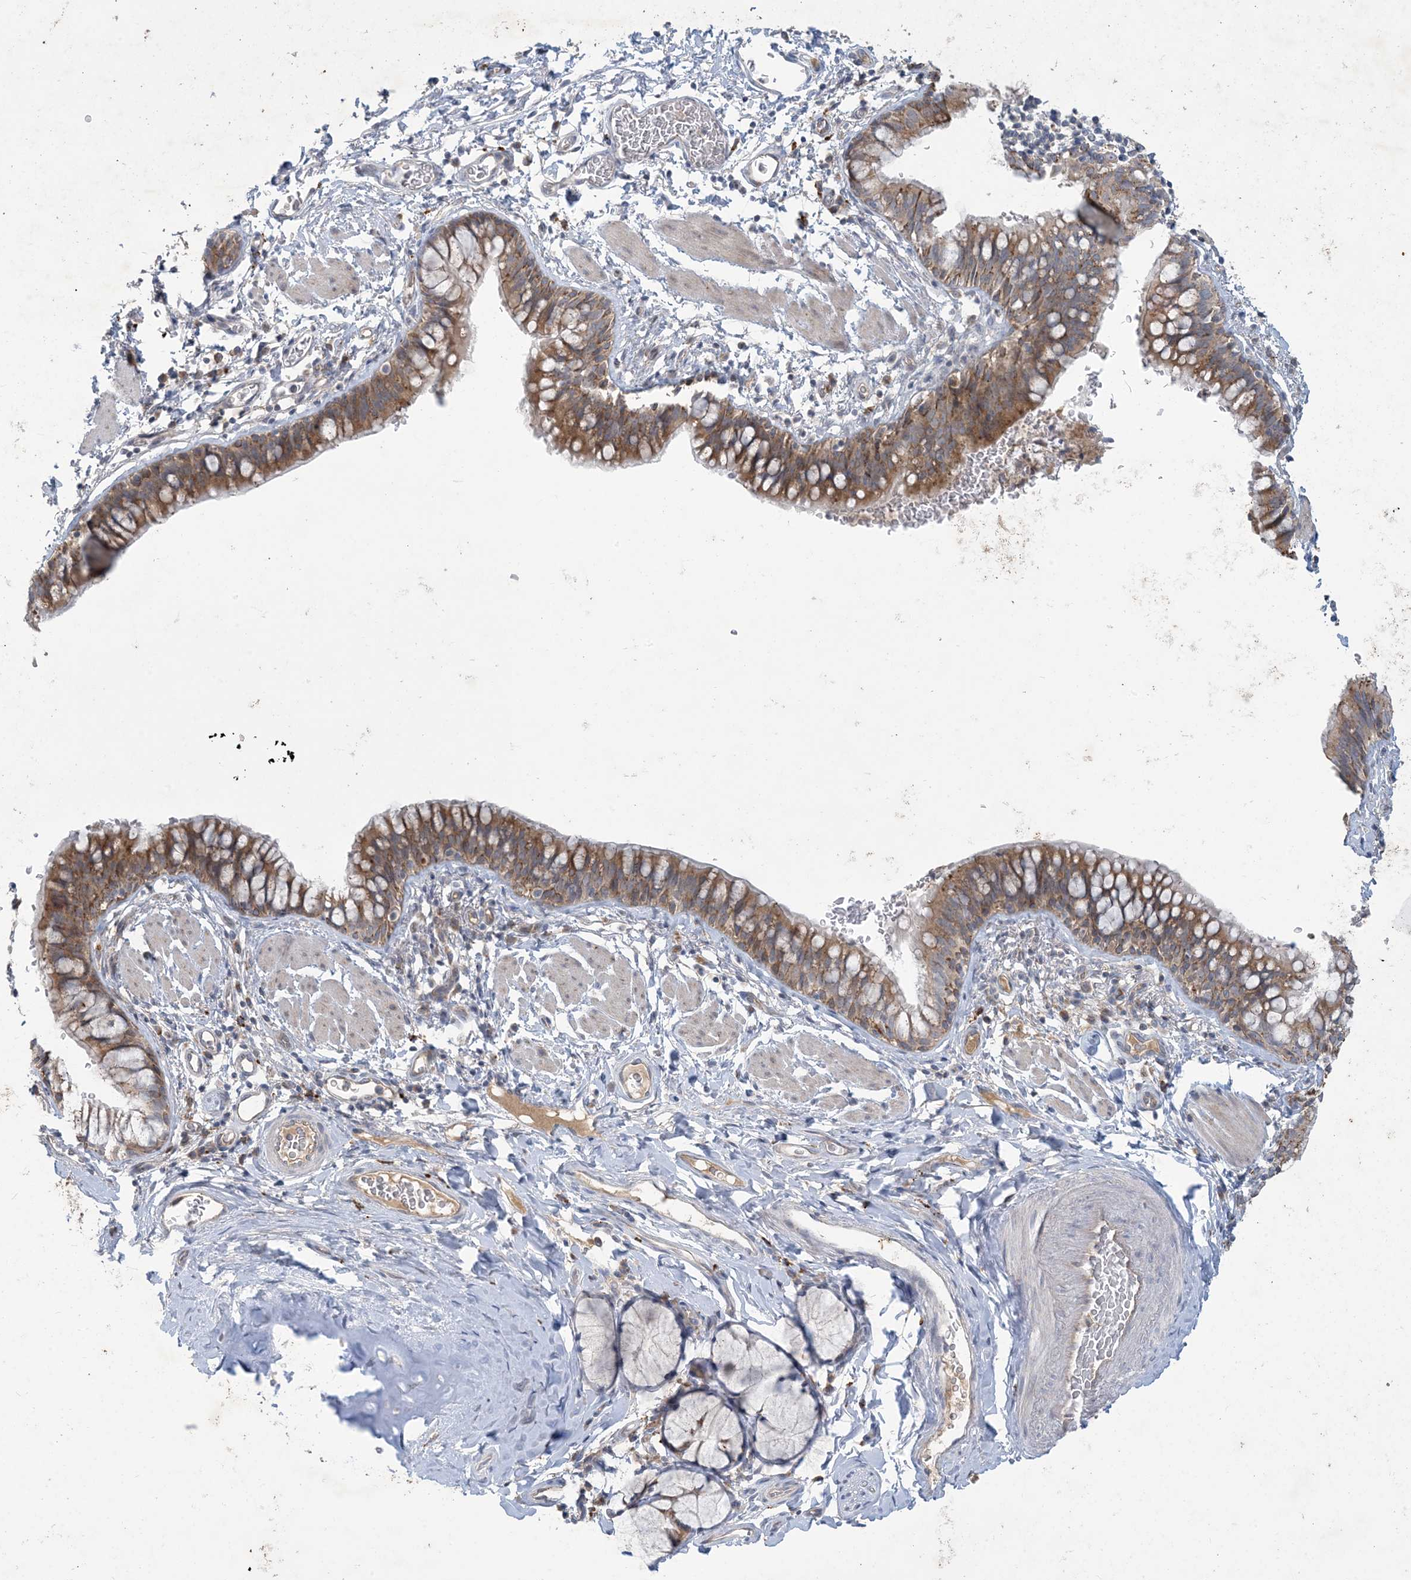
{"staining": {"intensity": "moderate", "quantity": ">75%", "location": "cytoplasmic/membranous"}, "tissue": "bronchus", "cell_type": "Respiratory epithelial cells", "image_type": "normal", "snomed": [{"axis": "morphology", "description": "Normal tissue, NOS"}, {"axis": "topography", "description": "Cartilage tissue"}, {"axis": "topography", "description": "Bronchus"}], "caption": "Respiratory epithelial cells display medium levels of moderate cytoplasmic/membranous expression in approximately >75% of cells in unremarkable human bronchus.", "gene": "MRPS18A", "patient": {"sex": "female", "age": 36}}